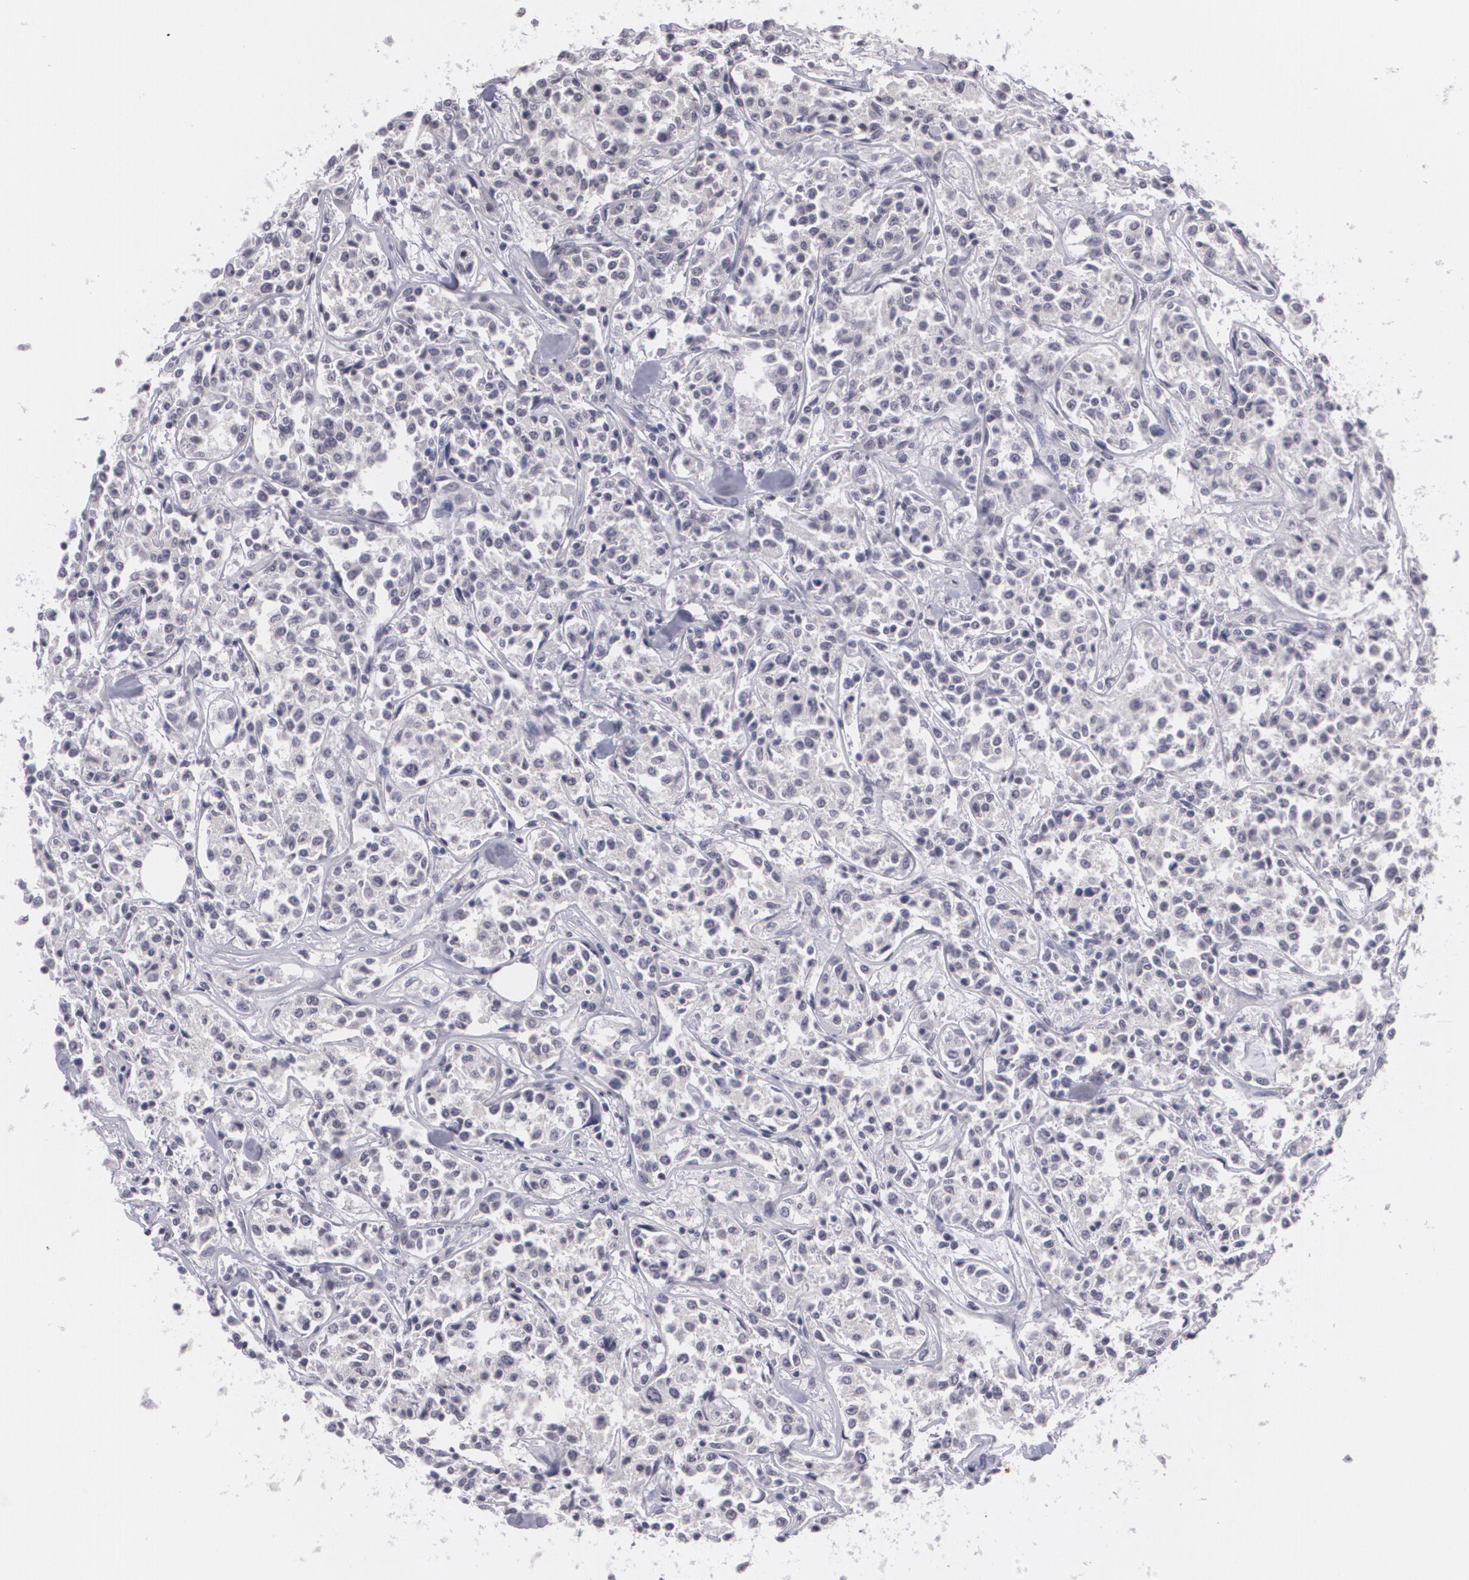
{"staining": {"intensity": "negative", "quantity": "none", "location": "none"}, "tissue": "lymphoma", "cell_type": "Tumor cells", "image_type": "cancer", "snomed": [{"axis": "morphology", "description": "Malignant lymphoma, non-Hodgkin's type, Low grade"}, {"axis": "topography", "description": "Small intestine"}], "caption": "Lymphoma stained for a protein using immunohistochemistry shows no expression tumor cells.", "gene": "MUC1", "patient": {"sex": "female", "age": 59}}